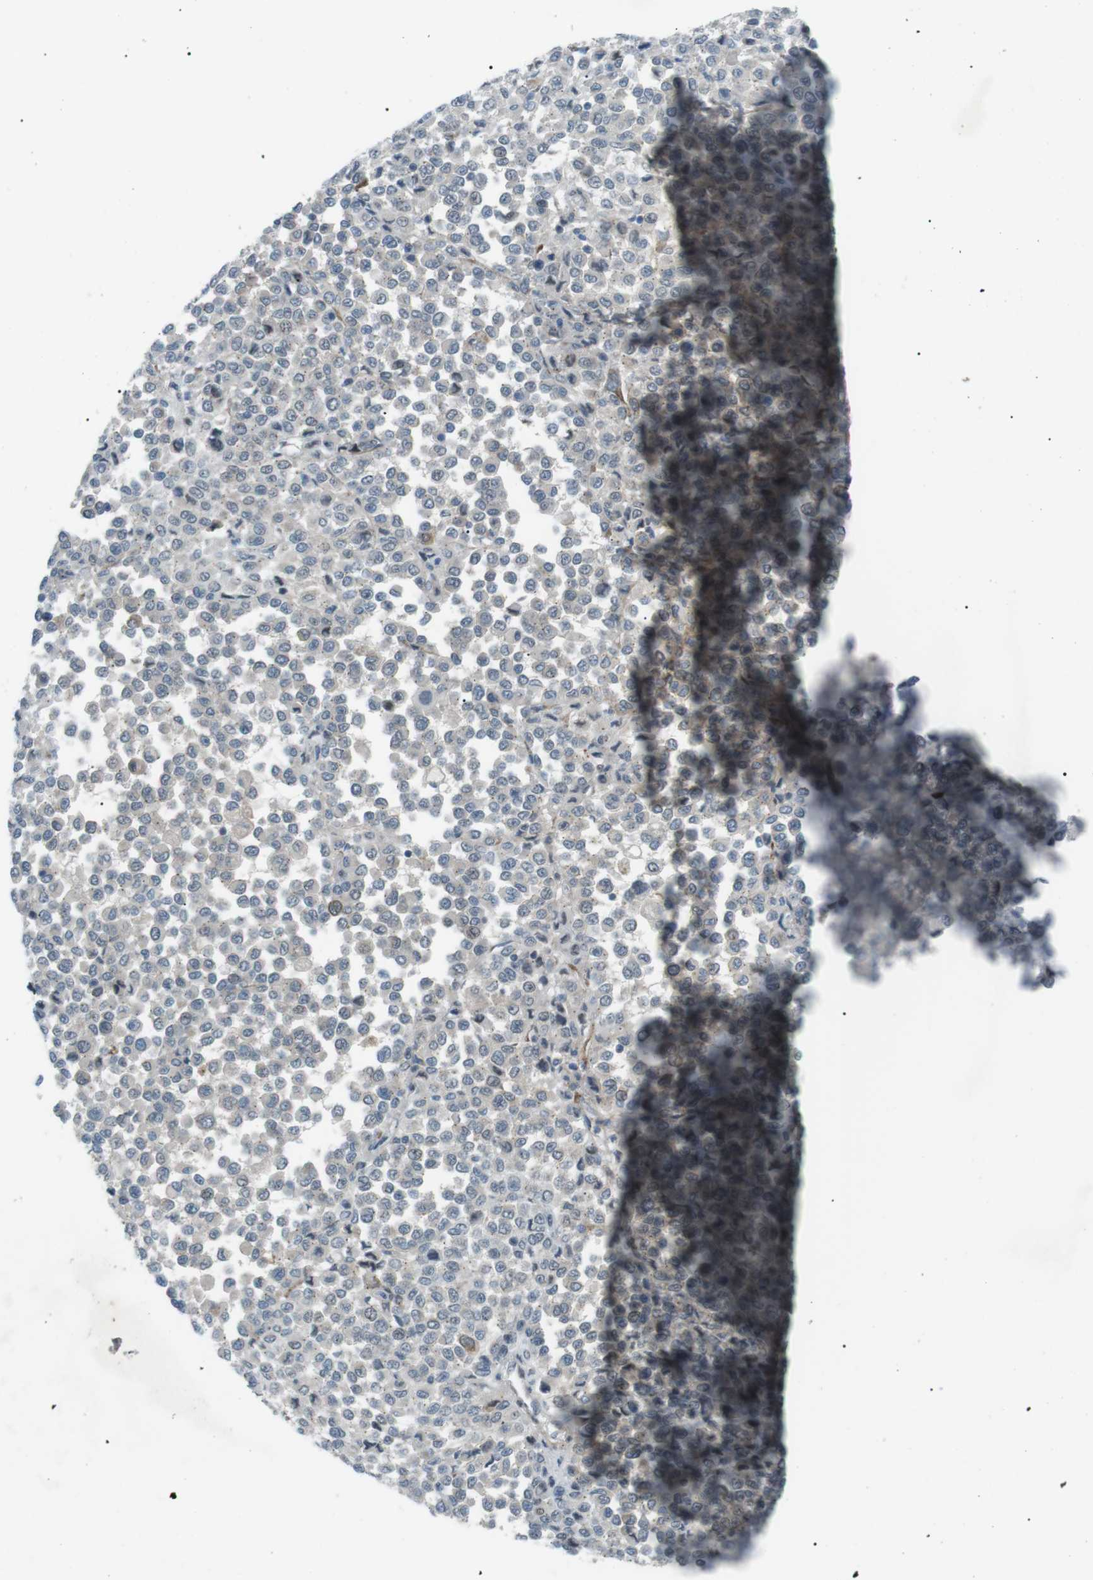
{"staining": {"intensity": "negative", "quantity": "none", "location": "none"}, "tissue": "melanoma", "cell_type": "Tumor cells", "image_type": "cancer", "snomed": [{"axis": "morphology", "description": "Malignant melanoma, Metastatic site"}, {"axis": "topography", "description": "Pancreas"}], "caption": "Malignant melanoma (metastatic site) was stained to show a protein in brown. There is no significant positivity in tumor cells.", "gene": "ARID5B", "patient": {"sex": "female", "age": 30}}